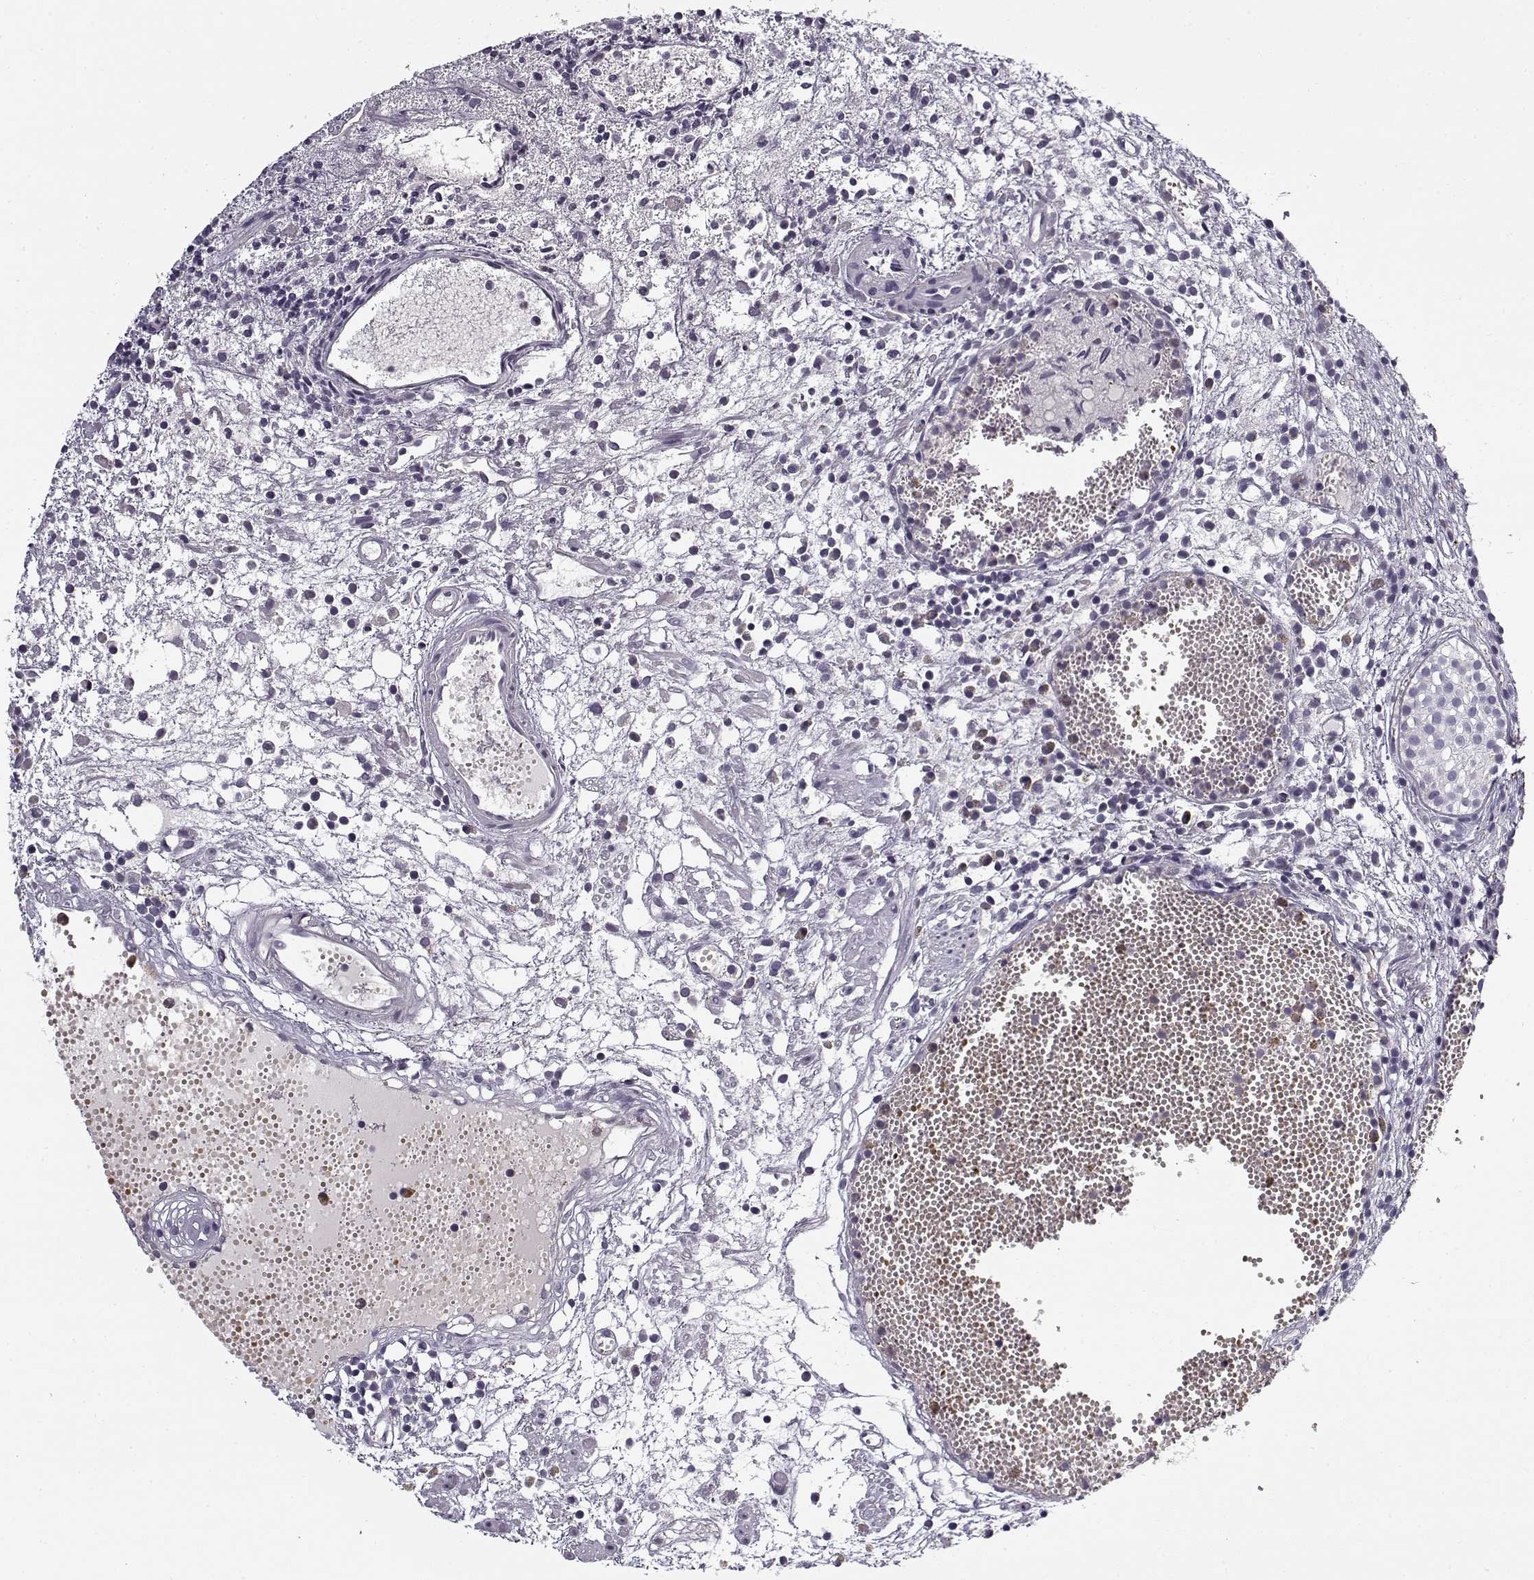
{"staining": {"intensity": "negative", "quantity": "none", "location": "none"}, "tissue": "urothelial cancer", "cell_type": "Tumor cells", "image_type": "cancer", "snomed": [{"axis": "morphology", "description": "Urothelial carcinoma, Low grade"}, {"axis": "topography", "description": "Urinary bladder"}], "caption": "Human urothelial cancer stained for a protein using immunohistochemistry reveals no staining in tumor cells.", "gene": "SNCA", "patient": {"sex": "male", "age": 79}}